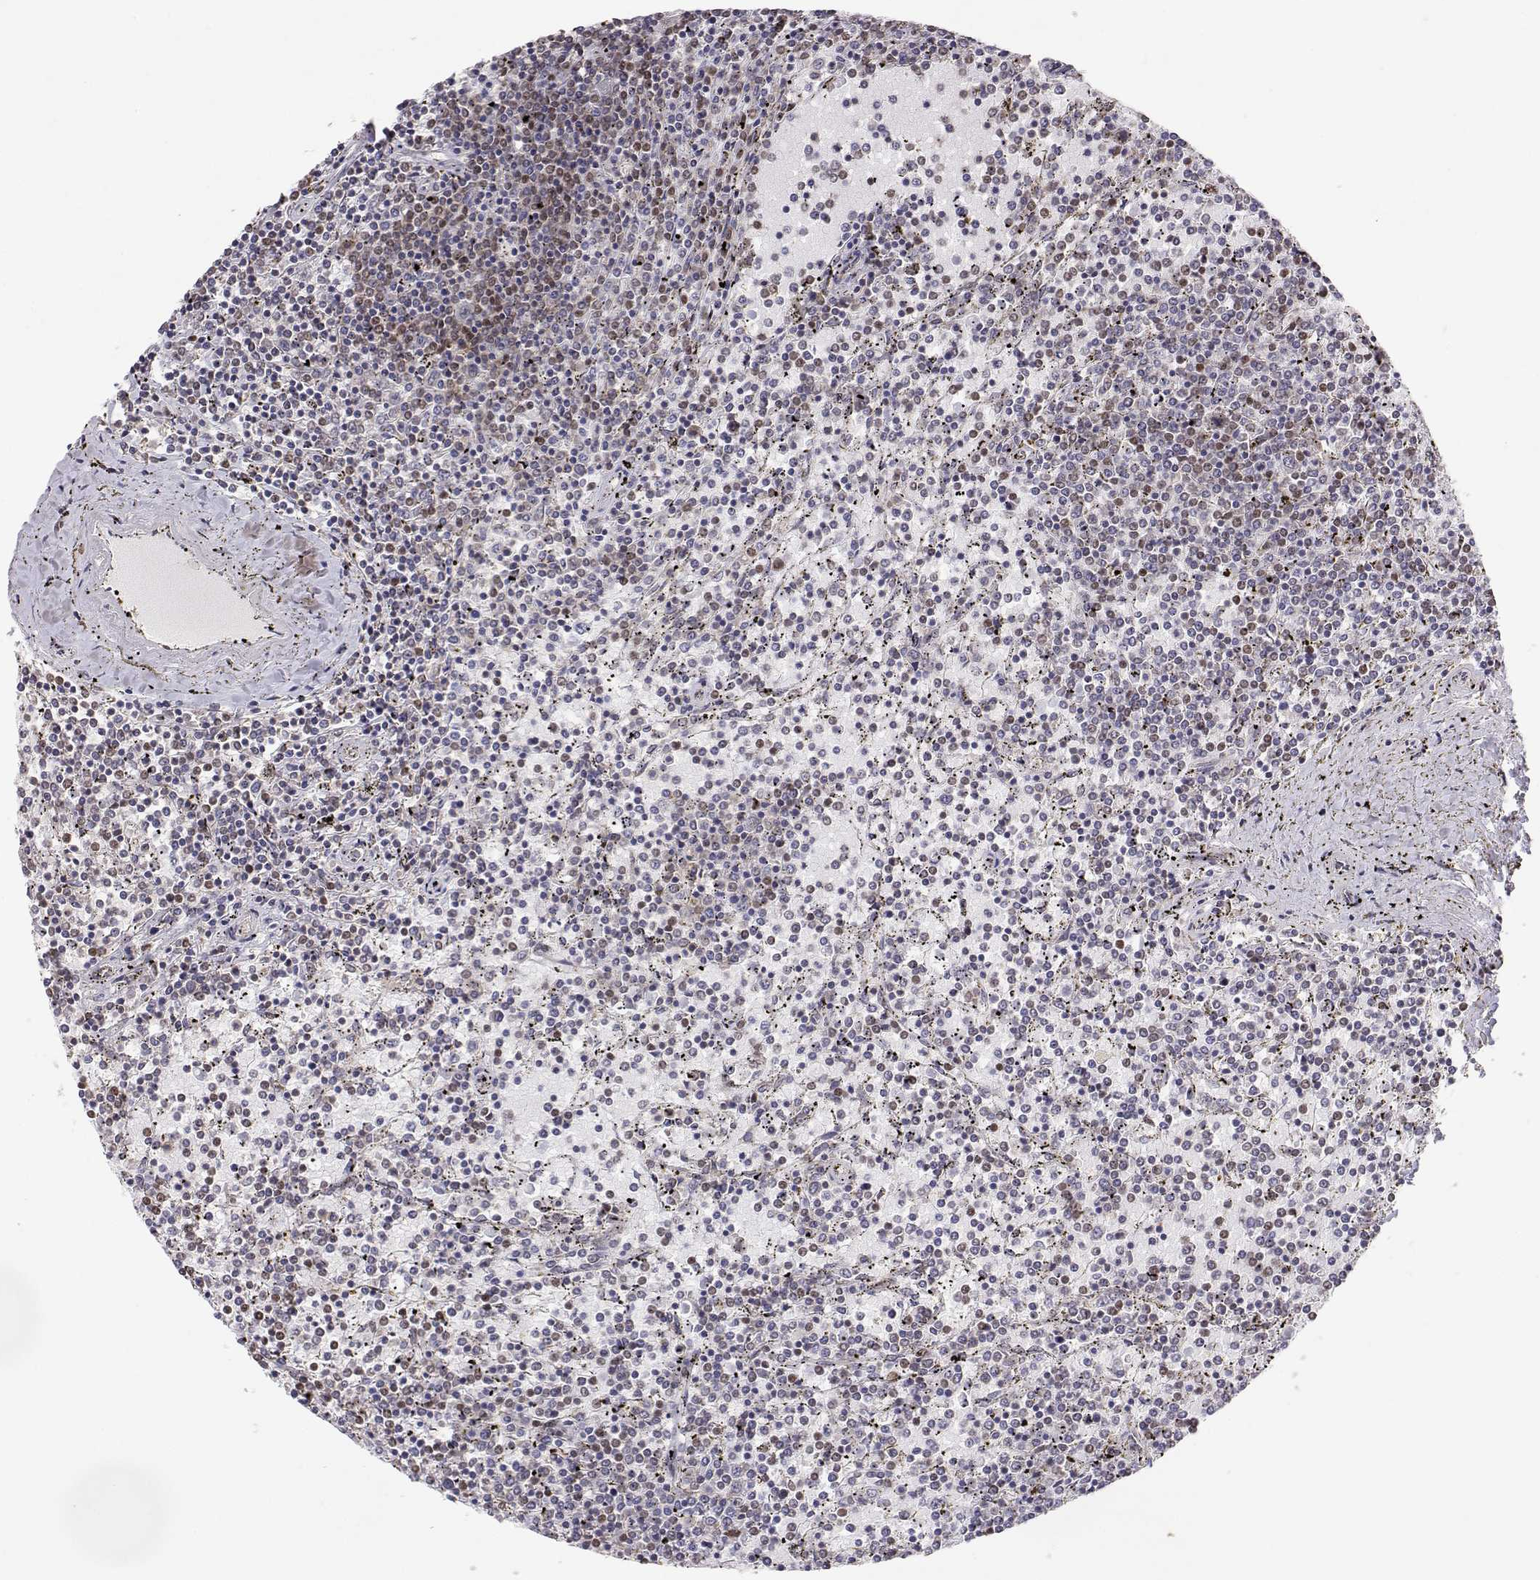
{"staining": {"intensity": "negative", "quantity": "none", "location": "none"}, "tissue": "lymphoma", "cell_type": "Tumor cells", "image_type": "cancer", "snomed": [{"axis": "morphology", "description": "Malignant lymphoma, non-Hodgkin's type, Low grade"}, {"axis": "topography", "description": "Spleen"}], "caption": "IHC of human malignant lymphoma, non-Hodgkin's type (low-grade) exhibits no staining in tumor cells.", "gene": "BRCA1", "patient": {"sex": "female", "age": 77}}